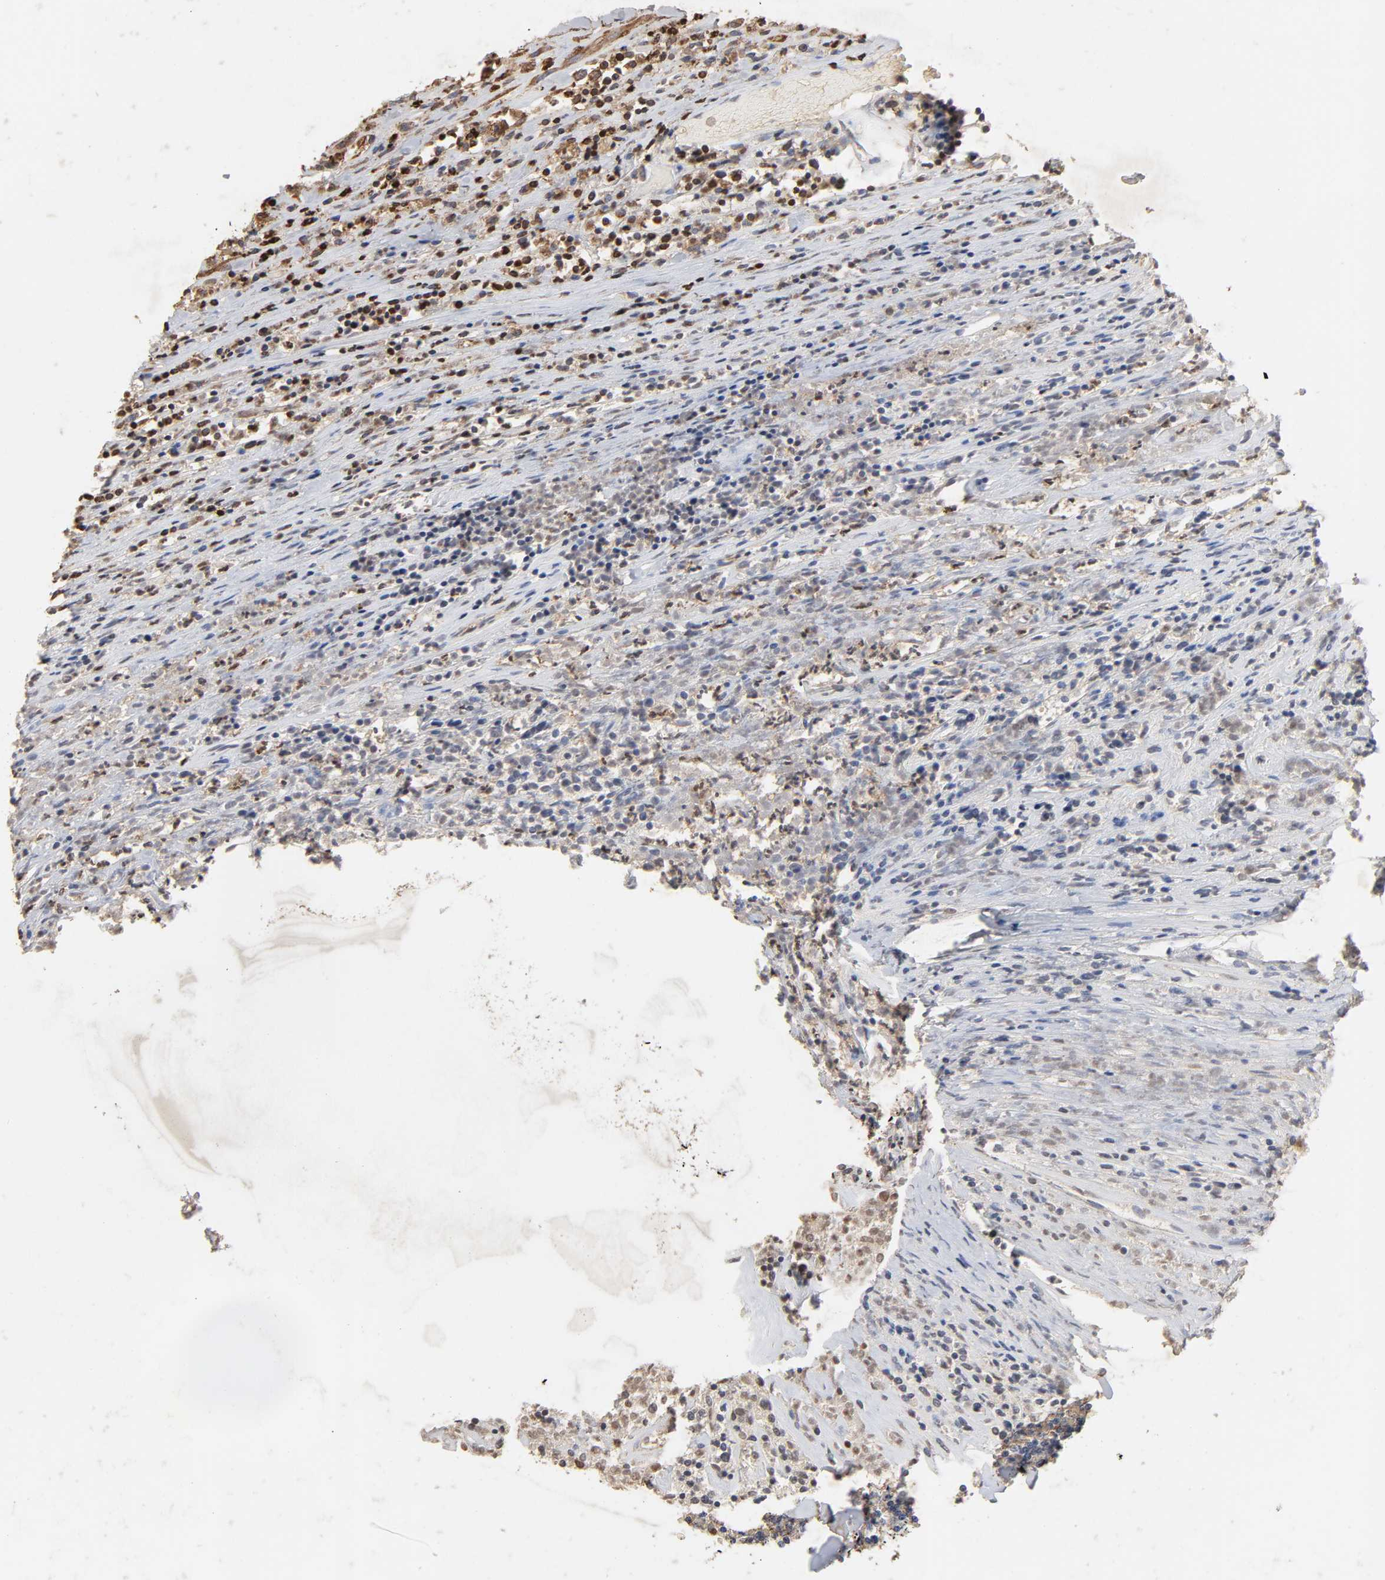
{"staining": {"intensity": "moderate", "quantity": ">75%", "location": "cytoplasmic/membranous"}, "tissue": "lymphoma", "cell_type": "Tumor cells", "image_type": "cancer", "snomed": [{"axis": "morphology", "description": "Malignant lymphoma, non-Hodgkin's type, High grade"}, {"axis": "topography", "description": "Lymph node"}], "caption": "IHC of lymphoma displays medium levels of moderate cytoplasmic/membranous expression in approximately >75% of tumor cells.", "gene": "CYCS", "patient": {"sex": "female", "age": 73}}